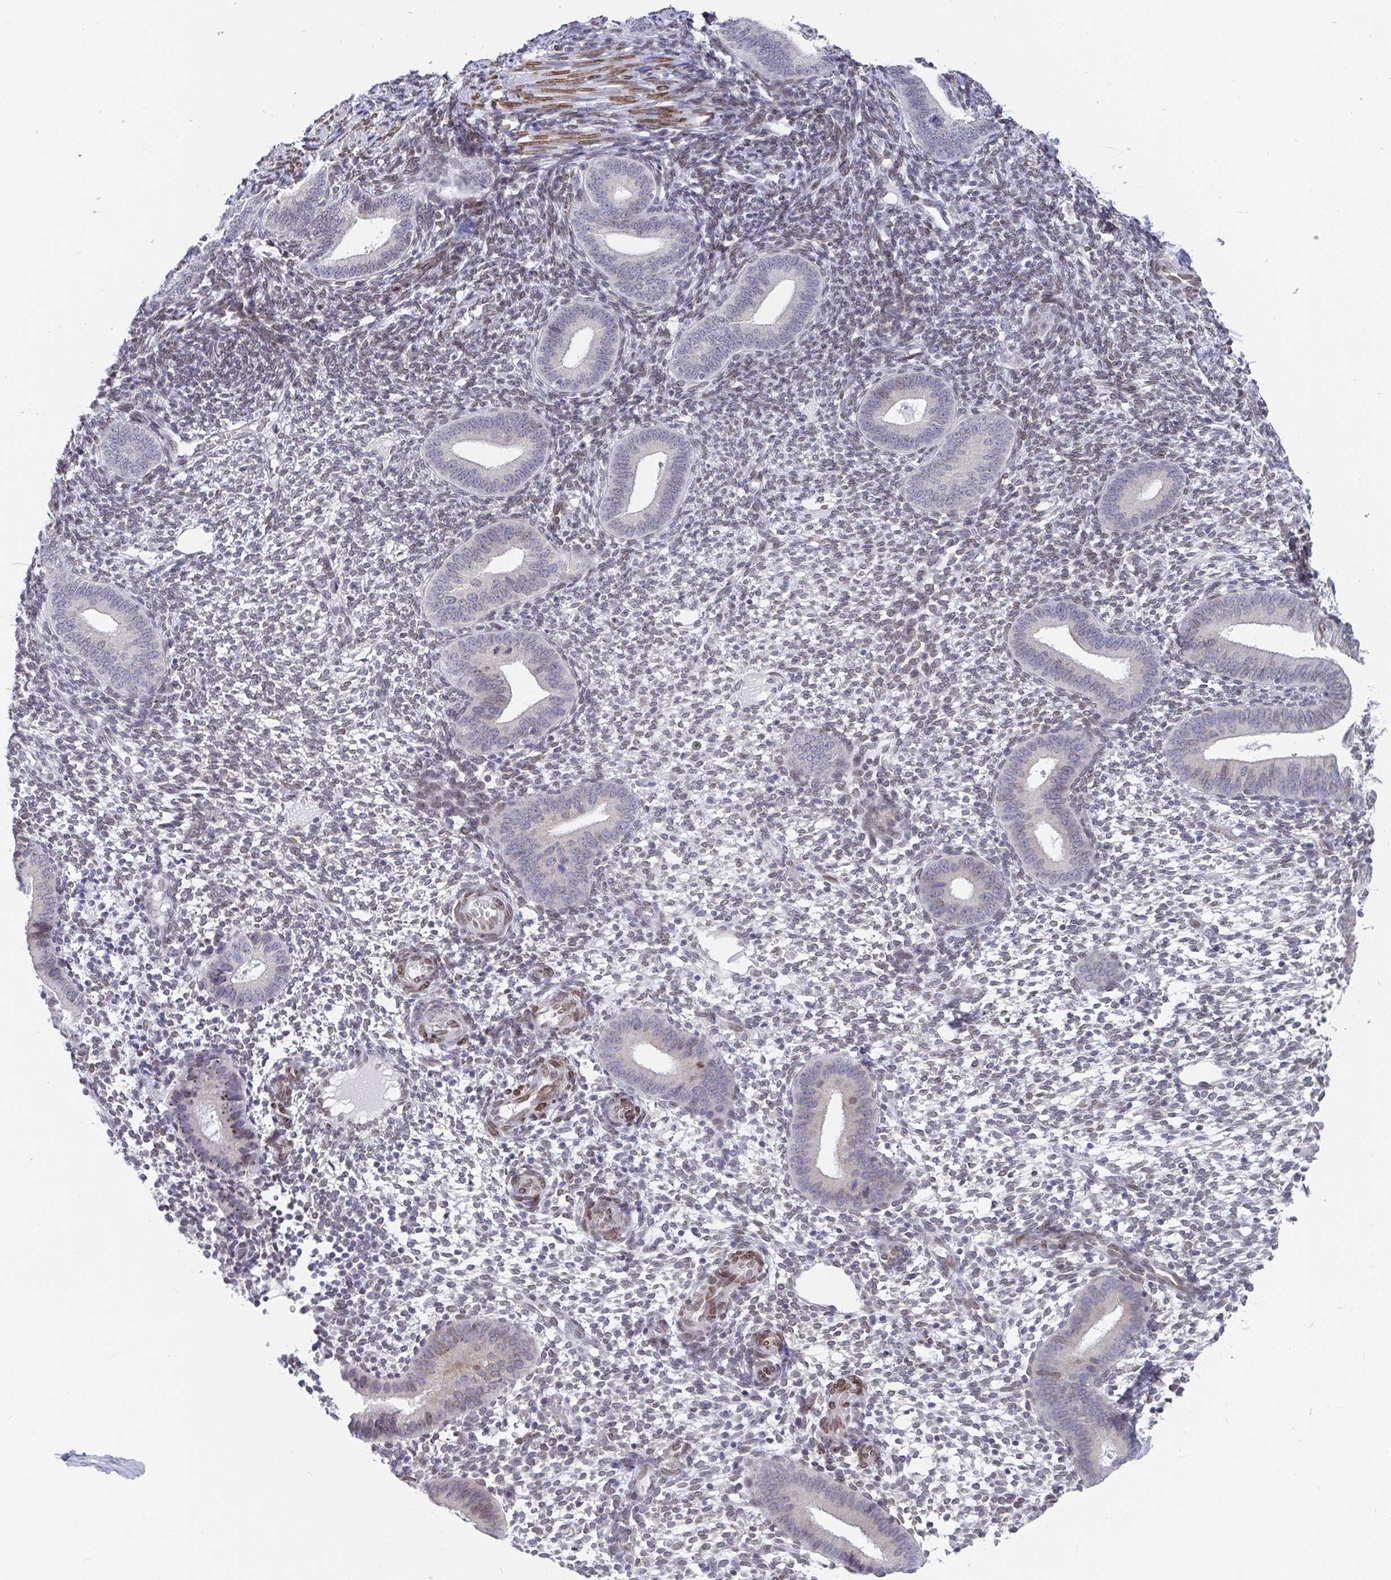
{"staining": {"intensity": "moderate", "quantity": "25%-75%", "location": "cytoplasmic/membranous,nuclear"}, "tissue": "endometrium", "cell_type": "Cells in endometrial stroma", "image_type": "normal", "snomed": [{"axis": "morphology", "description": "Normal tissue, NOS"}, {"axis": "topography", "description": "Endometrium"}], "caption": "Approximately 25%-75% of cells in endometrial stroma in unremarkable endometrium show moderate cytoplasmic/membranous,nuclear protein staining as visualized by brown immunohistochemical staining.", "gene": "EMD", "patient": {"sex": "female", "age": 40}}